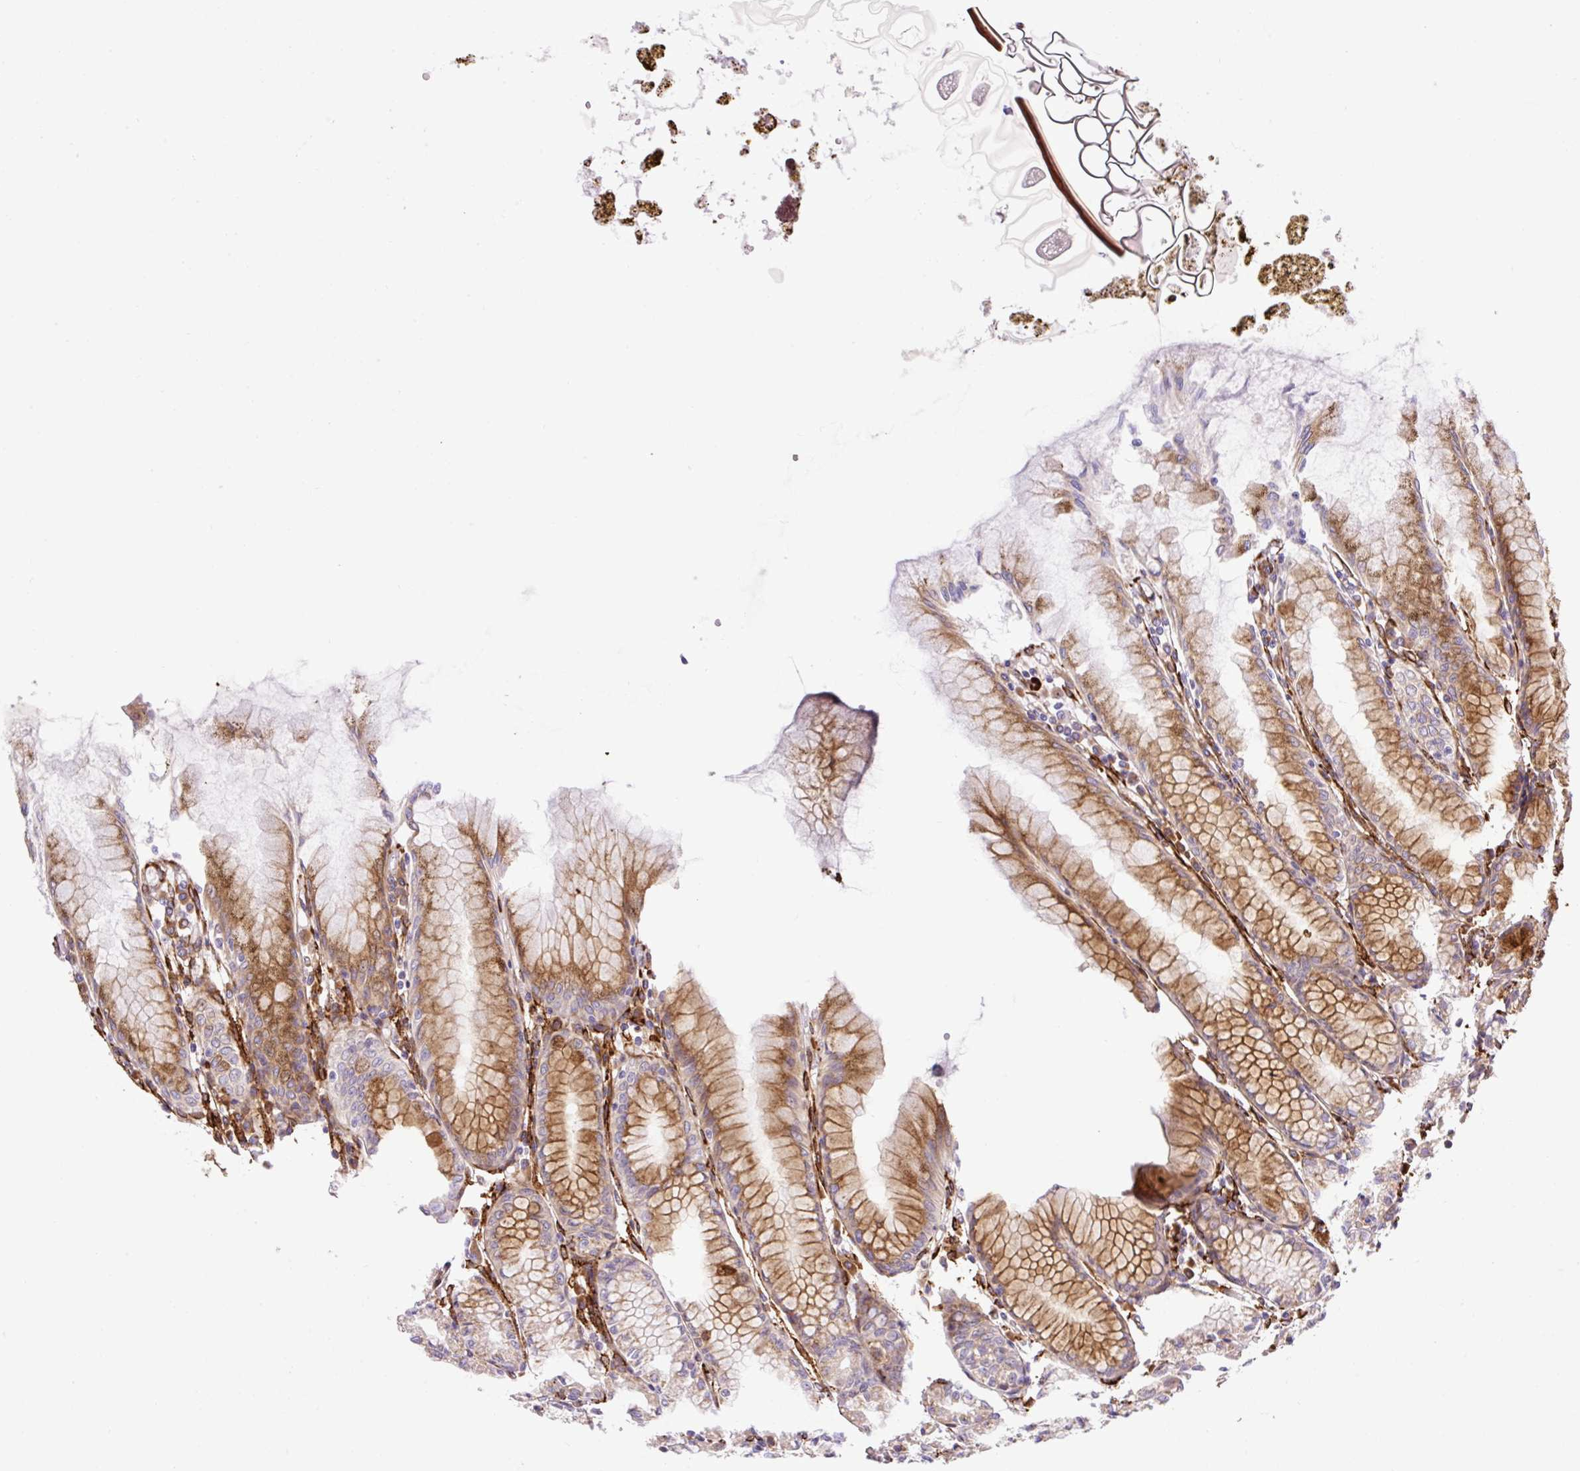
{"staining": {"intensity": "moderate", "quantity": "25%-75%", "location": "cytoplasmic/membranous"}, "tissue": "stomach", "cell_type": "Glandular cells", "image_type": "normal", "snomed": [{"axis": "morphology", "description": "Normal tissue, NOS"}, {"axis": "topography", "description": "Stomach"}], "caption": "Stomach stained with DAB immunohistochemistry reveals medium levels of moderate cytoplasmic/membranous staining in approximately 25%-75% of glandular cells.", "gene": "RAB30", "patient": {"sex": "female", "age": 57}}